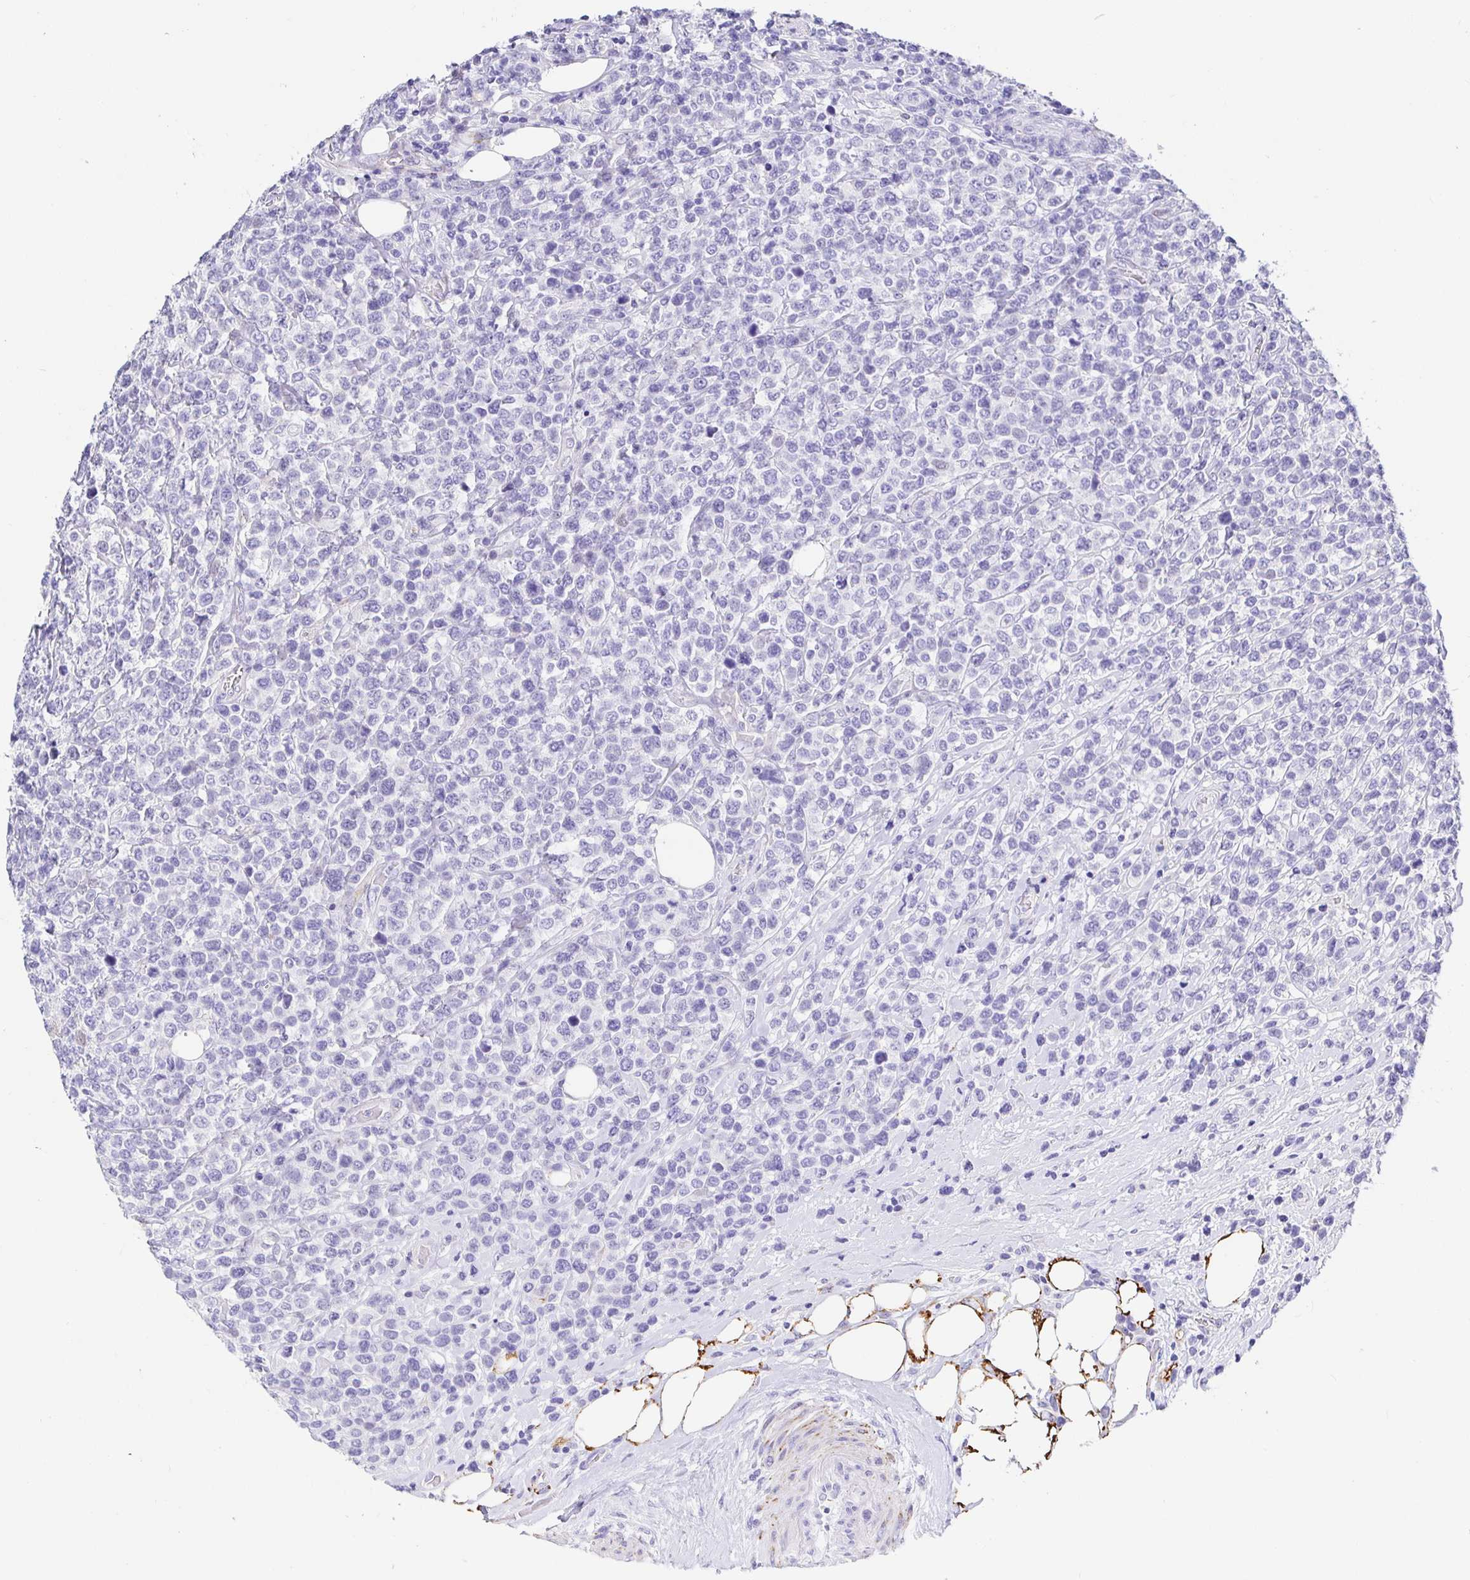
{"staining": {"intensity": "negative", "quantity": "none", "location": "none"}, "tissue": "lymphoma", "cell_type": "Tumor cells", "image_type": "cancer", "snomed": [{"axis": "morphology", "description": "Malignant lymphoma, non-Hodgkin's type, High grade"}, {"axis": "topography", "description": "Soft tissue"}], "caption": "Tumor cells show no significant protein staining in lymphoma.", "gene": "MAOA", "patient": {"sex": "female", "age": 56}}